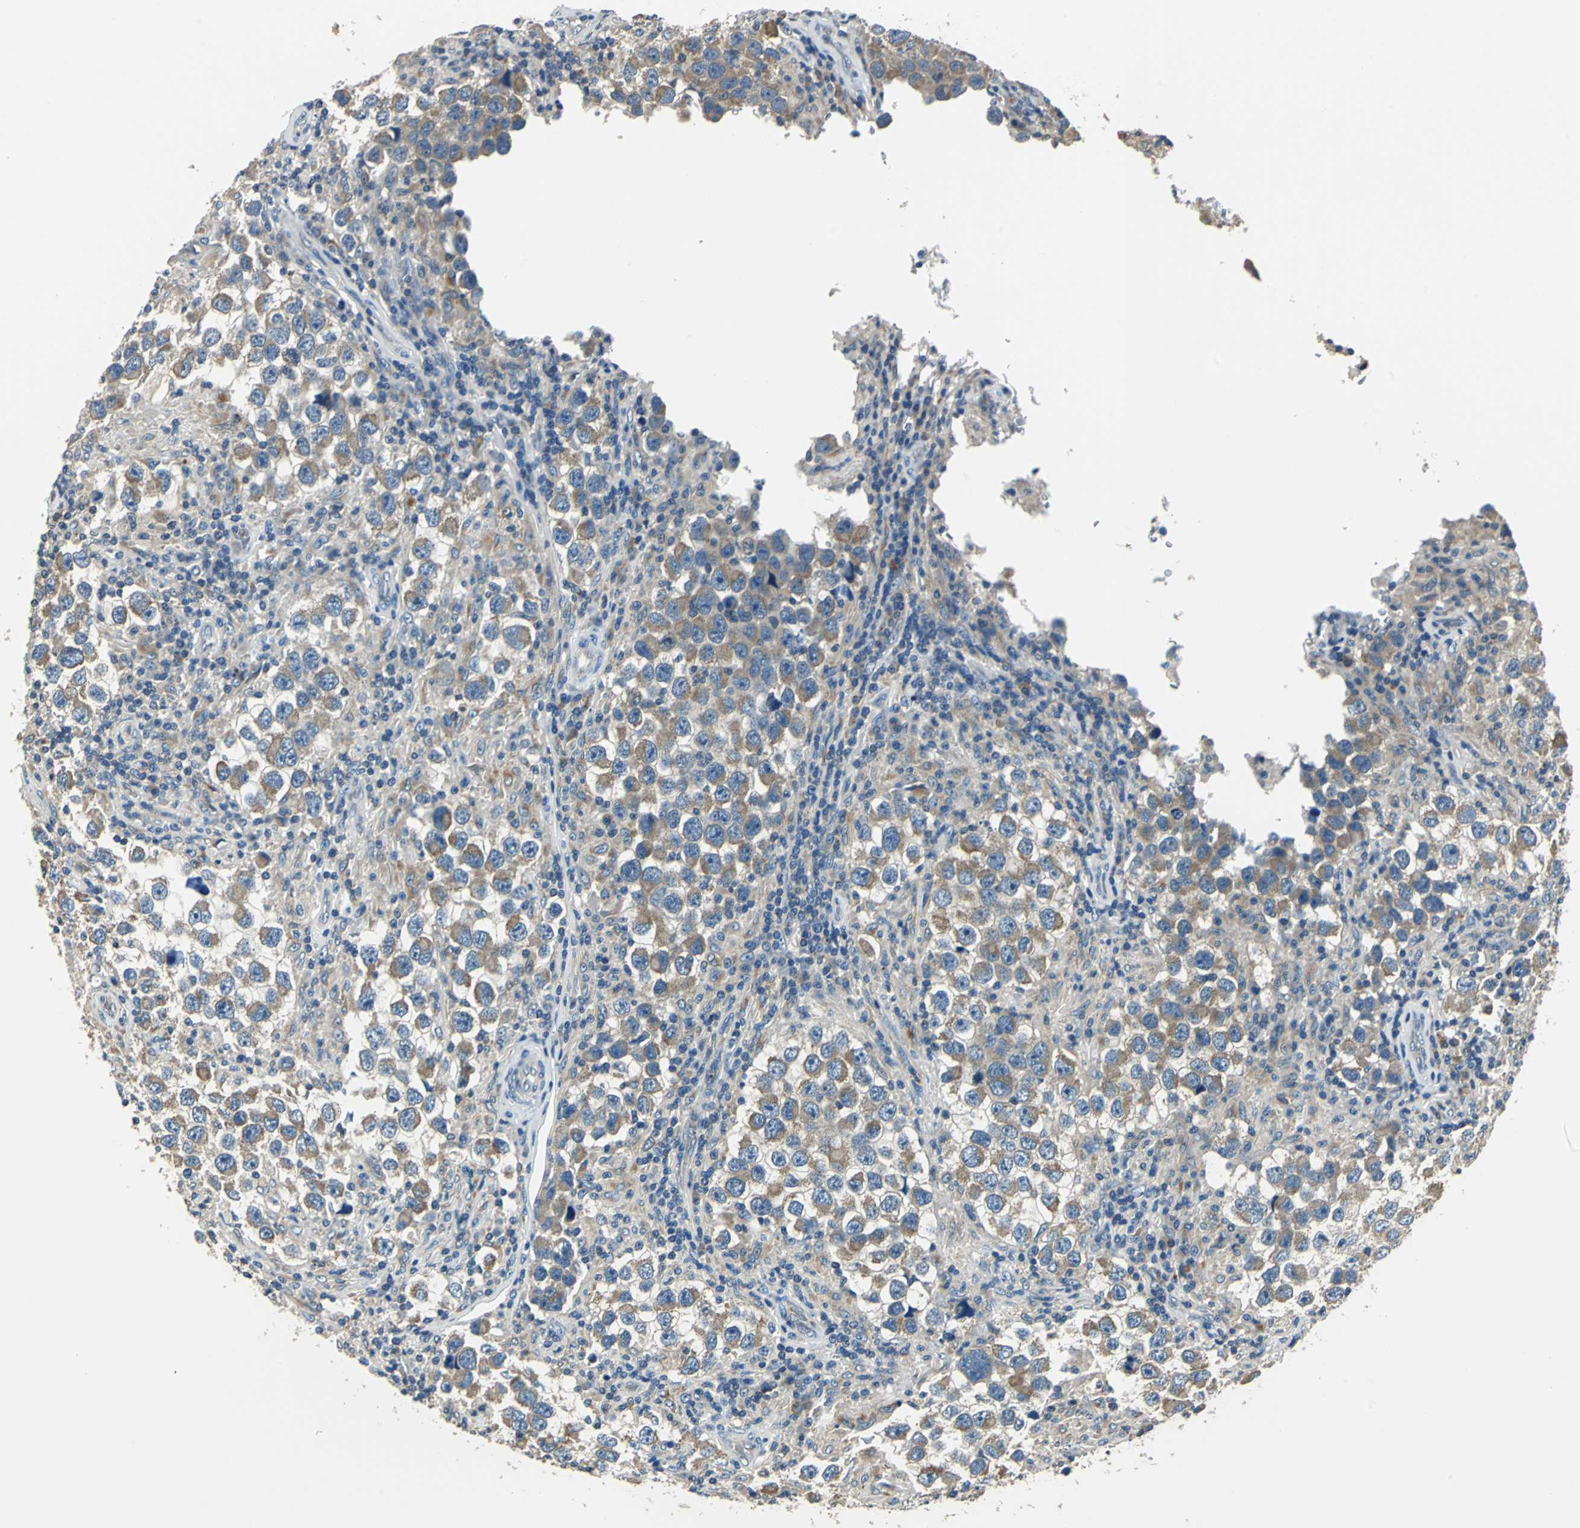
{"staining": {"intensity": "moderate", "quantity": ">75%", "location": "cytoplasmic/membranous"}, "tissue": "testis cancer", "cell_type": "Tumor cells", "image_type": "cancer", "snomed": [{"axis": "morphology", "description": "Carcinoma, Embryonal, NOS"}, {"axis": "topography", "description": "Testis"}], "caption": "Immunohistochemistry (DAB) staining of testis embryonal carcinoma shows moderate cytoplasmic/membranous protein staining in about >75% of tumor cells.", "gene": "NIT1", "patient": {"sex": "male", "age": 21}}